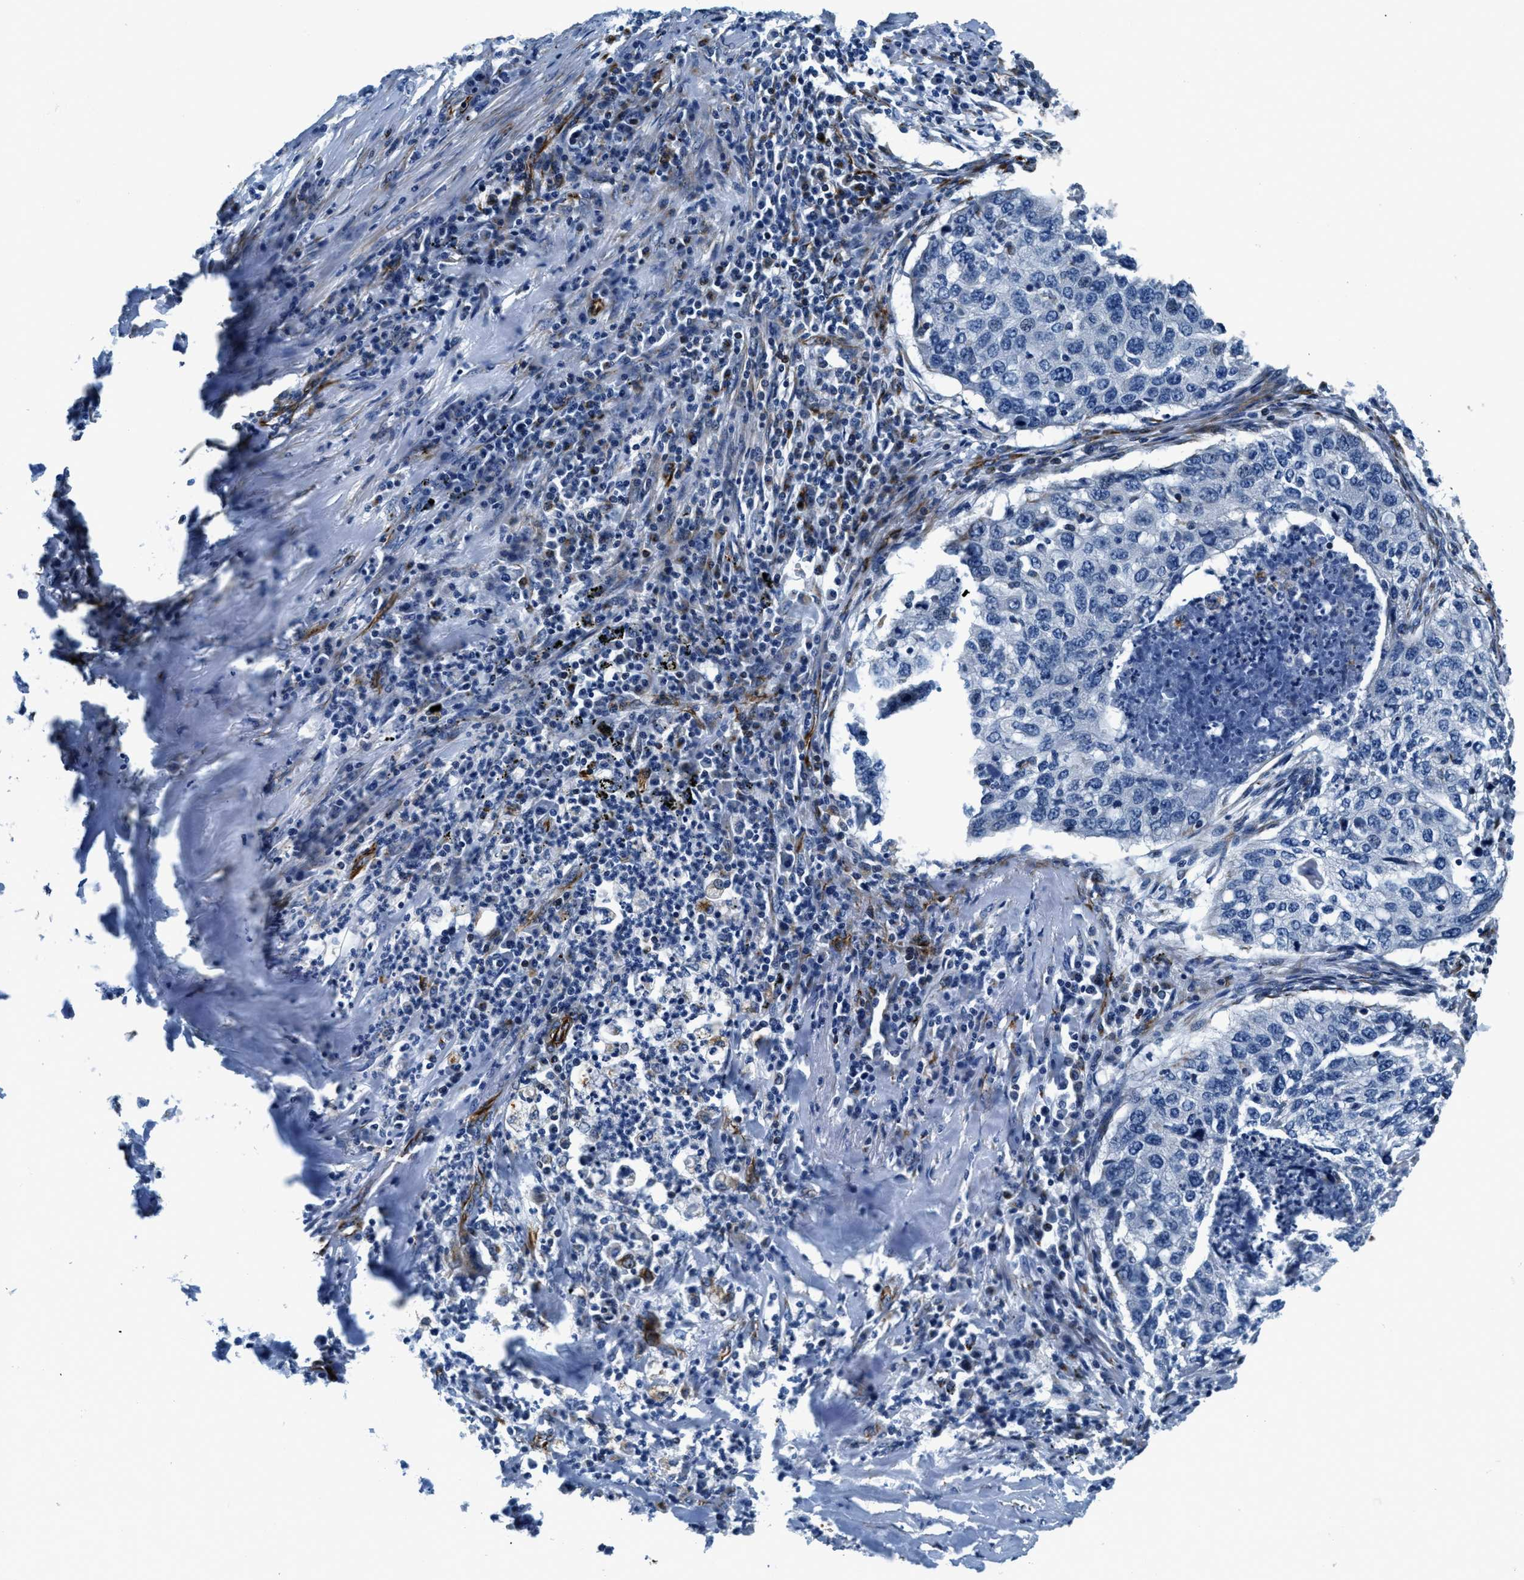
{"staining": {"intensity": "negative", "quantity": "none", "location": "none"}, "tissue": "lung cancer", "cell_type": "Tumor cells", "image_type": "cancer", "snomed": [{"axis": "morphology", "description": "Squamous cell carcinoma, NOS"}, {"axis": "topography", "description": "Lung"}], "caption": "This is an immunohistochemistry (IHC) micrograph of human lung squamous cell carcinoma. There is no staining in tumor cells.", "gene": "GNS", "patient": {"sex": "female", "age": 63}}